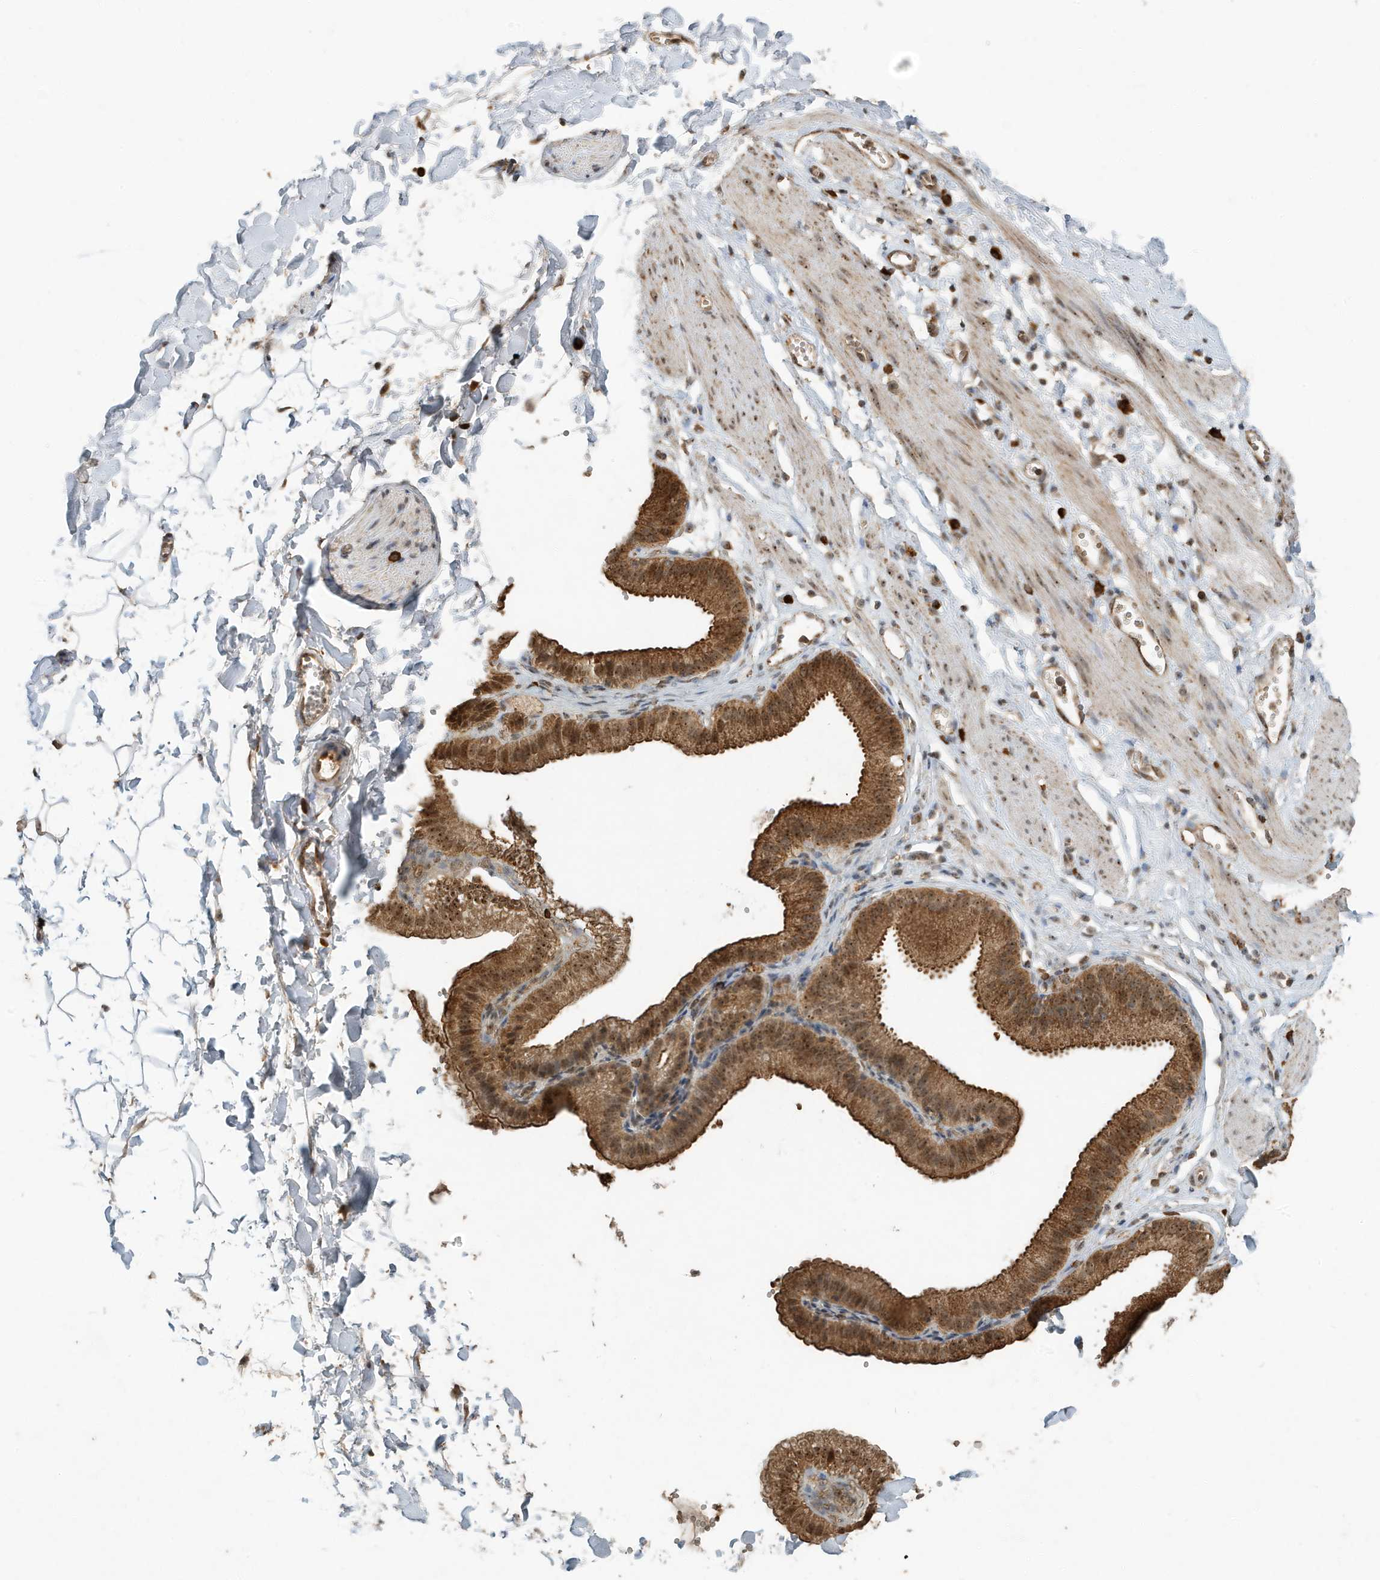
{"staining": {"intensity": "moderate", "quantity": ">75%", "location": "cytoplasmic/membranous,nuclear"}, "tissue": "adipose tissue", "cell_type": "Adipocytes", "image_type": "normal", "snomed": [{"axis": "morphology", "description": "Normal tissue, NOS"}, {"axis": "topography", "description": "Gallbladder"}, {"axis": "topography", "description": "Peripheral nerve tissue"}], "caption": "About >75% of adipocytes in benign human adipose tissue exhibit moderate cytoplasmic/membranous,nuclear protein expression as visualized by brown immunohistochemical staining.", "gene": "ABCB9", "patient": {"sex": "male", "age": 38}}